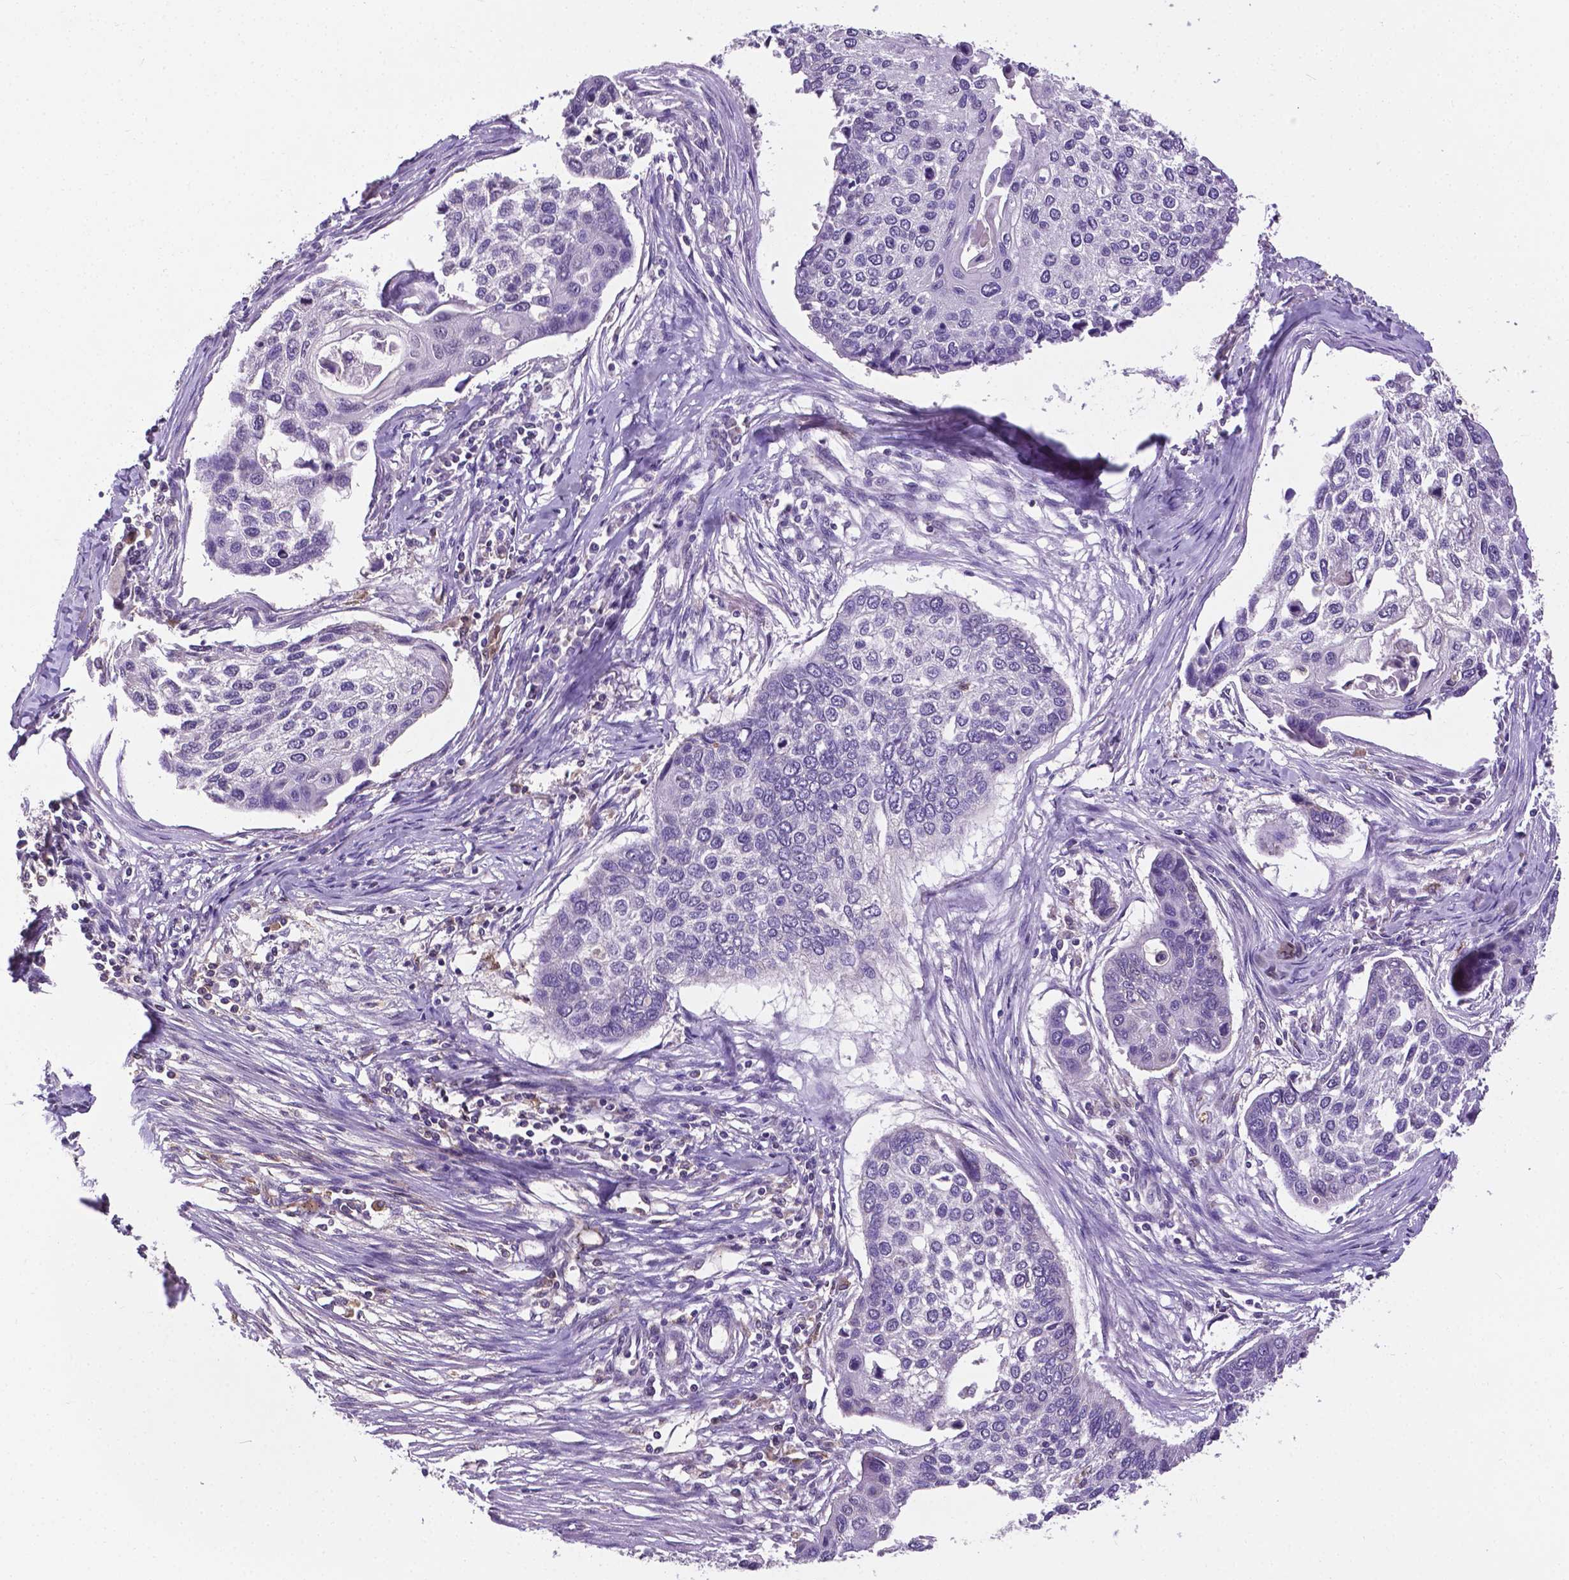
{"staining": {"intensity": "negative", "quantity": "none", "location": "none"}, "tissue": "lung cancer", "cell_type": "Tumor cells", "image_type": "cancer", "snomed": [{"axis": "morphology", "description": "Squamous cell carcinoma, NOS"}, {"axis": "morphology", "description": "Squamous cell carcinoma, metastatic, NOS"}, {"axis": "topography", "description": "Lung"}], "caption": "This is an immunohistochemistry image of human lung squamous cell carcinoma. There is no positivity in tumor cells.", "gene": "APOE", "patient": {"sex": "male", "age": 63}}